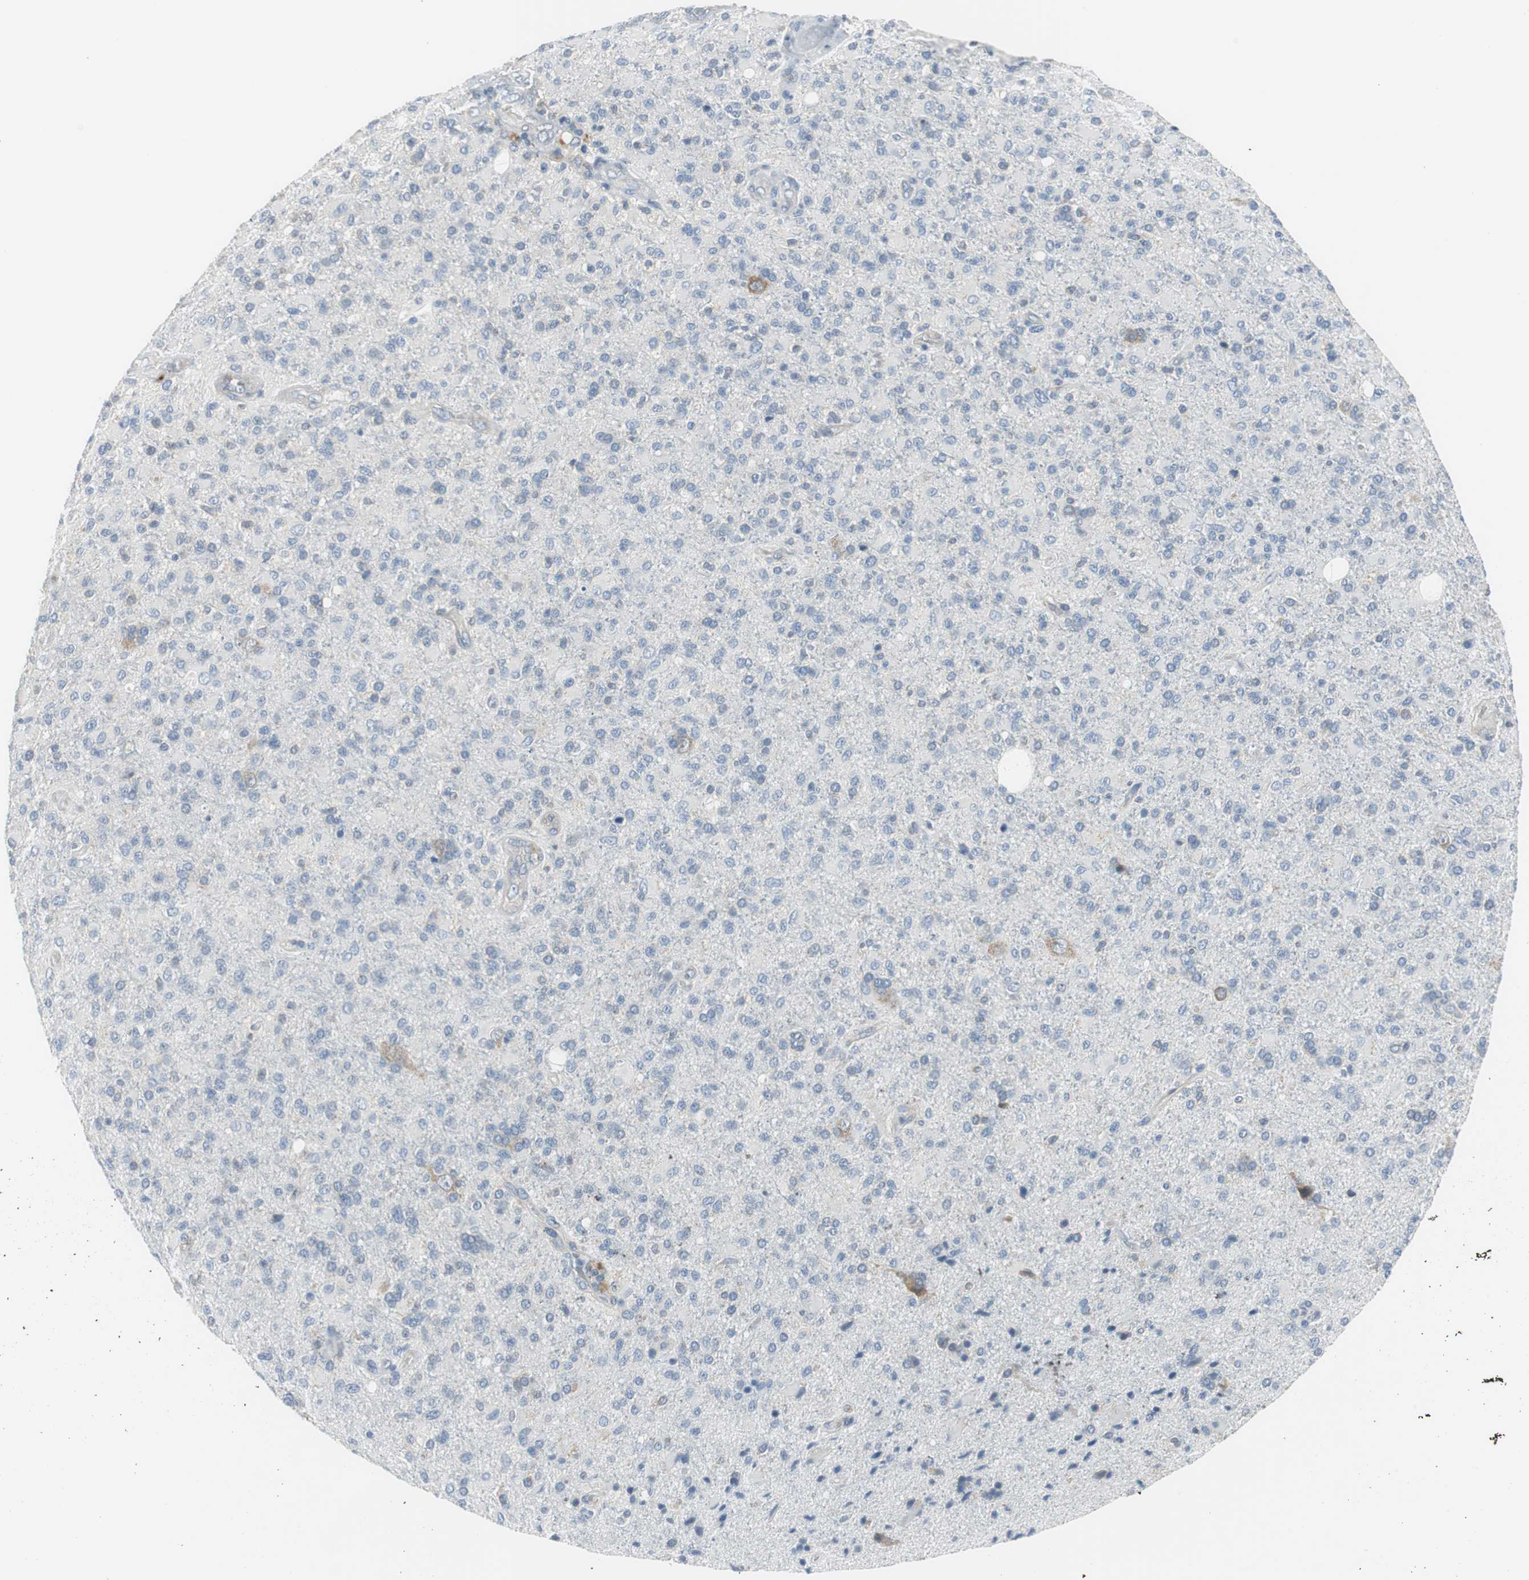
{"staining": {"intensity": "weak", "quantity": "<25%", "location": "cytoplasmic/membranous"}, "tissue": "glioma", "cell_type": "Tumor cells", "image_type": "cancer", "snomed": [{"axis": "morphology", "description": "Glioma, malignant, High grade"}, {"axis": "topography", "description": "Brain"}], "caption": "IHC image of neoplastic tissue: glioma stained with DAB reveals no significant protein expression in tumor cells.", "gene": "PLAA", "patient": {"sex": "male", "age": 71}}